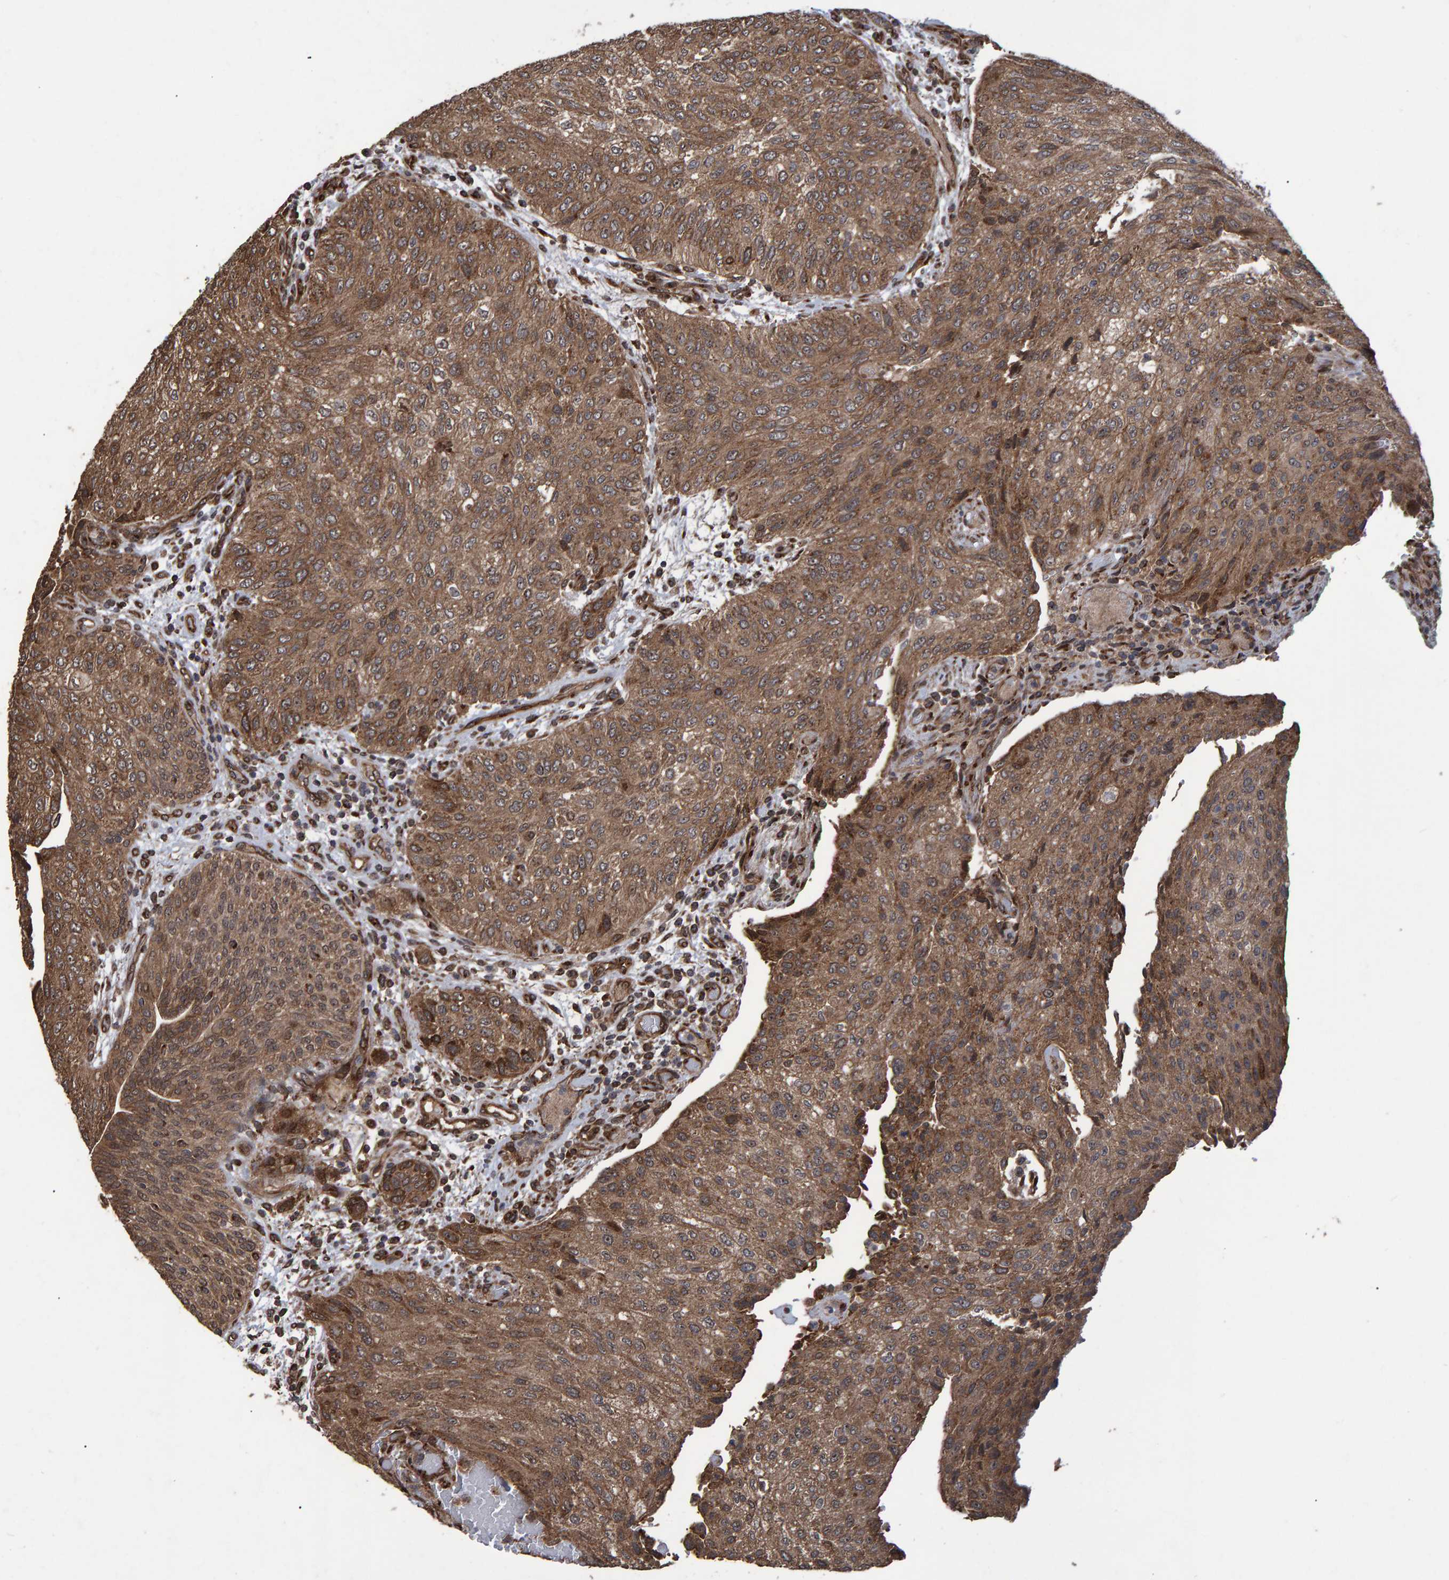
{"staining": {"intensity": "moderate", "quantity": ">75%", "location": "cytoplasmic/membranous,nuclear"}, "tissue": "urothelial cancer", "cell_type": "Tumor cells", "image_type": "cancer", "snomed": [{"axis": "morphology", "description": "Urothelial carcinoma, Low grade"}, {"axis": "morphology", "description": "Urothelial carcinoma, High grade"}, {"axis": "topography", "description": "Urinary bladder"}], "caption": "Tumor cells demonstrate medium levels of moderate cytoplasmic/membranous and nuclear staining in about >75% of cells in high-grade urothelial carcinoma. The staining is performed using DAB brown chromogen to label protein expression. The nuclei are counter-stained blue using hematoxylin.", "gene": "TRIM68", "patient": {"sex": "male", "age": 35}}